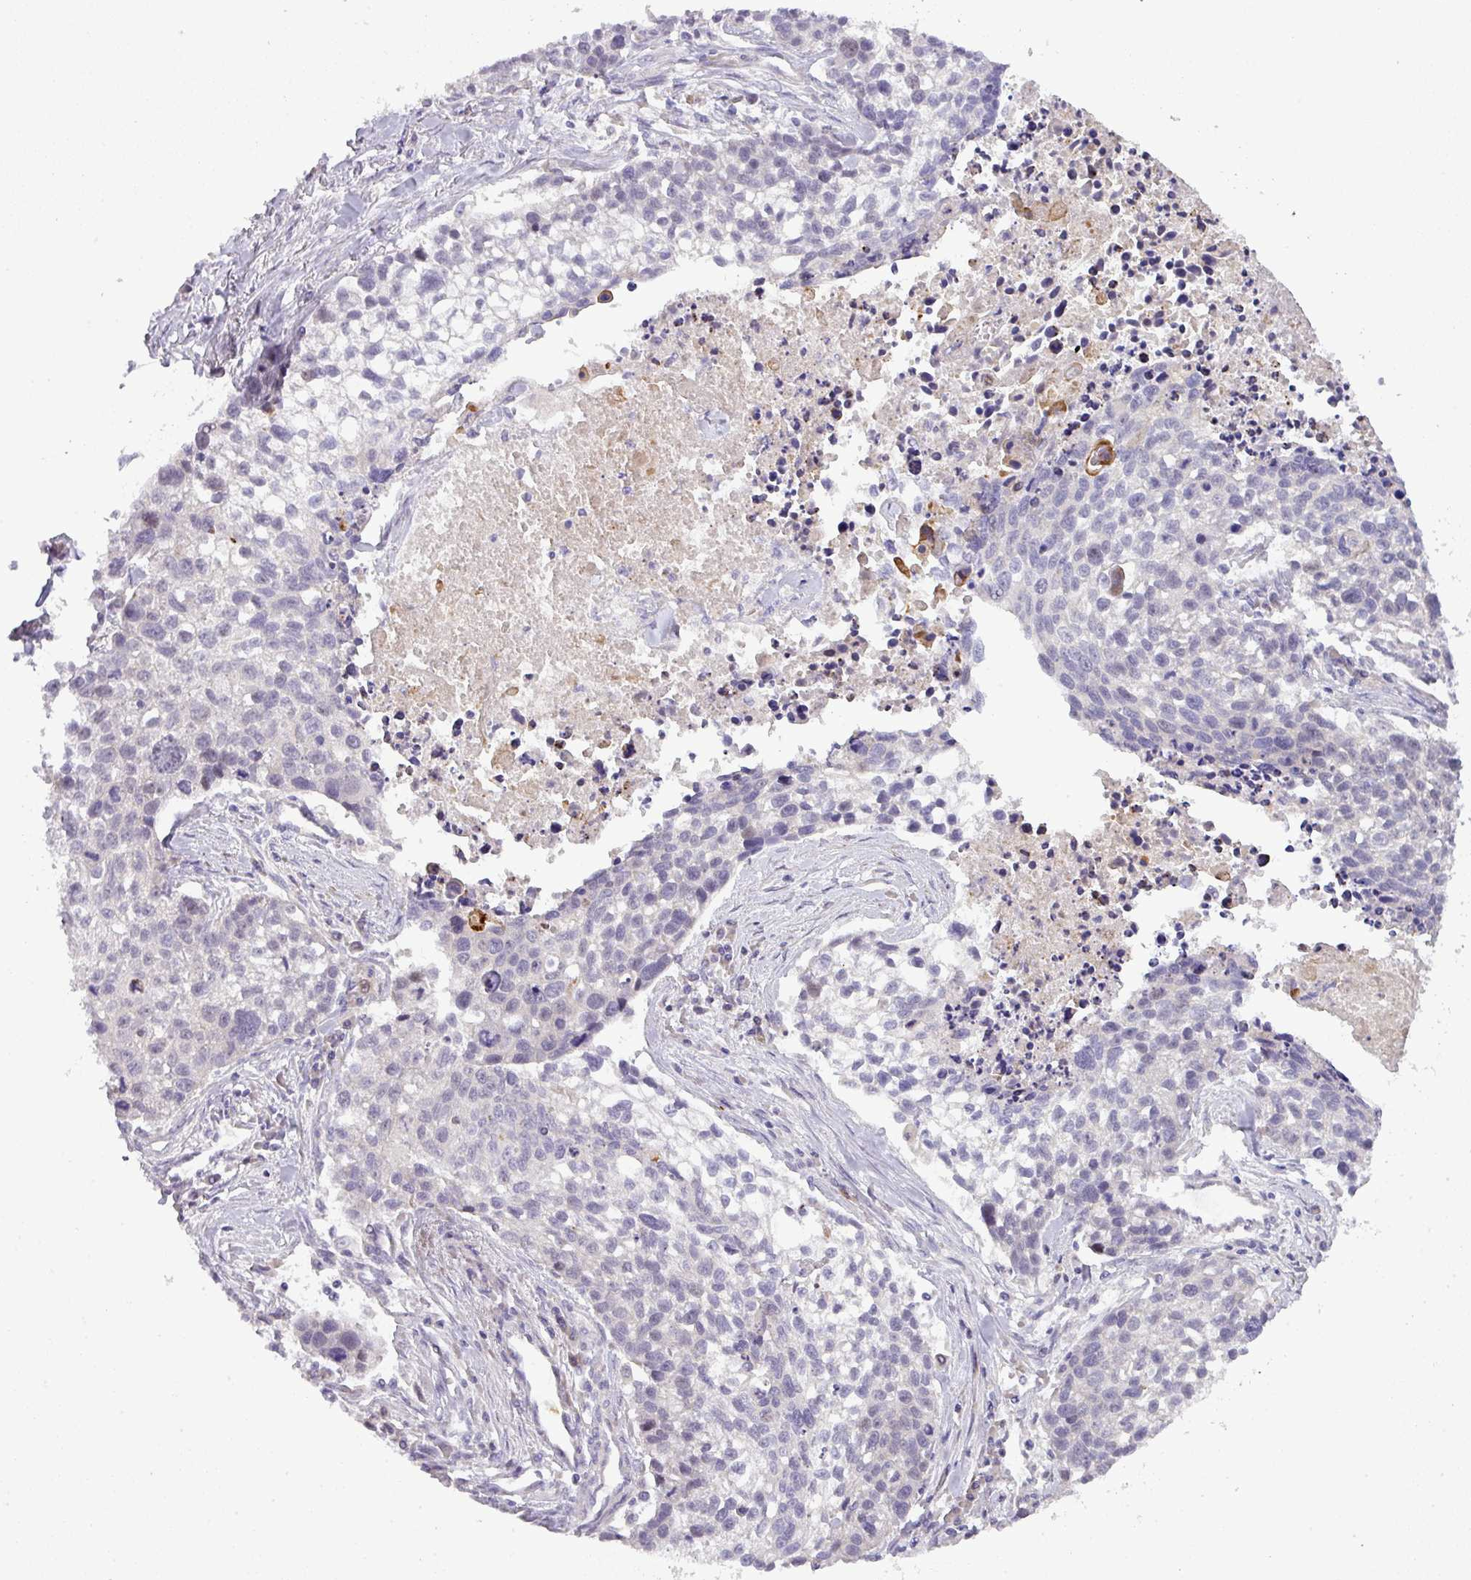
{"staining": {"intensity": "negative", "quantity": "none", "location": "none"}, "tissue": "lung cancer", "cell_type": "Tumor cells", "image_type": "cancer", "snomed": [{"axis": "morphology", "description": "Squamous cell carcinoma, NOS"}, {"axis": "topography", "description": "Lung"}], "caption": "Immunohistochemical staining of lung cancer reveals no significant positivity in tumor cells. (DAB (3,3'-diaminobenzidine) immunohistochemistry, high magnification).", "gene": "ATP6V1F", "patient": {"sex": "male", "age": 74}}